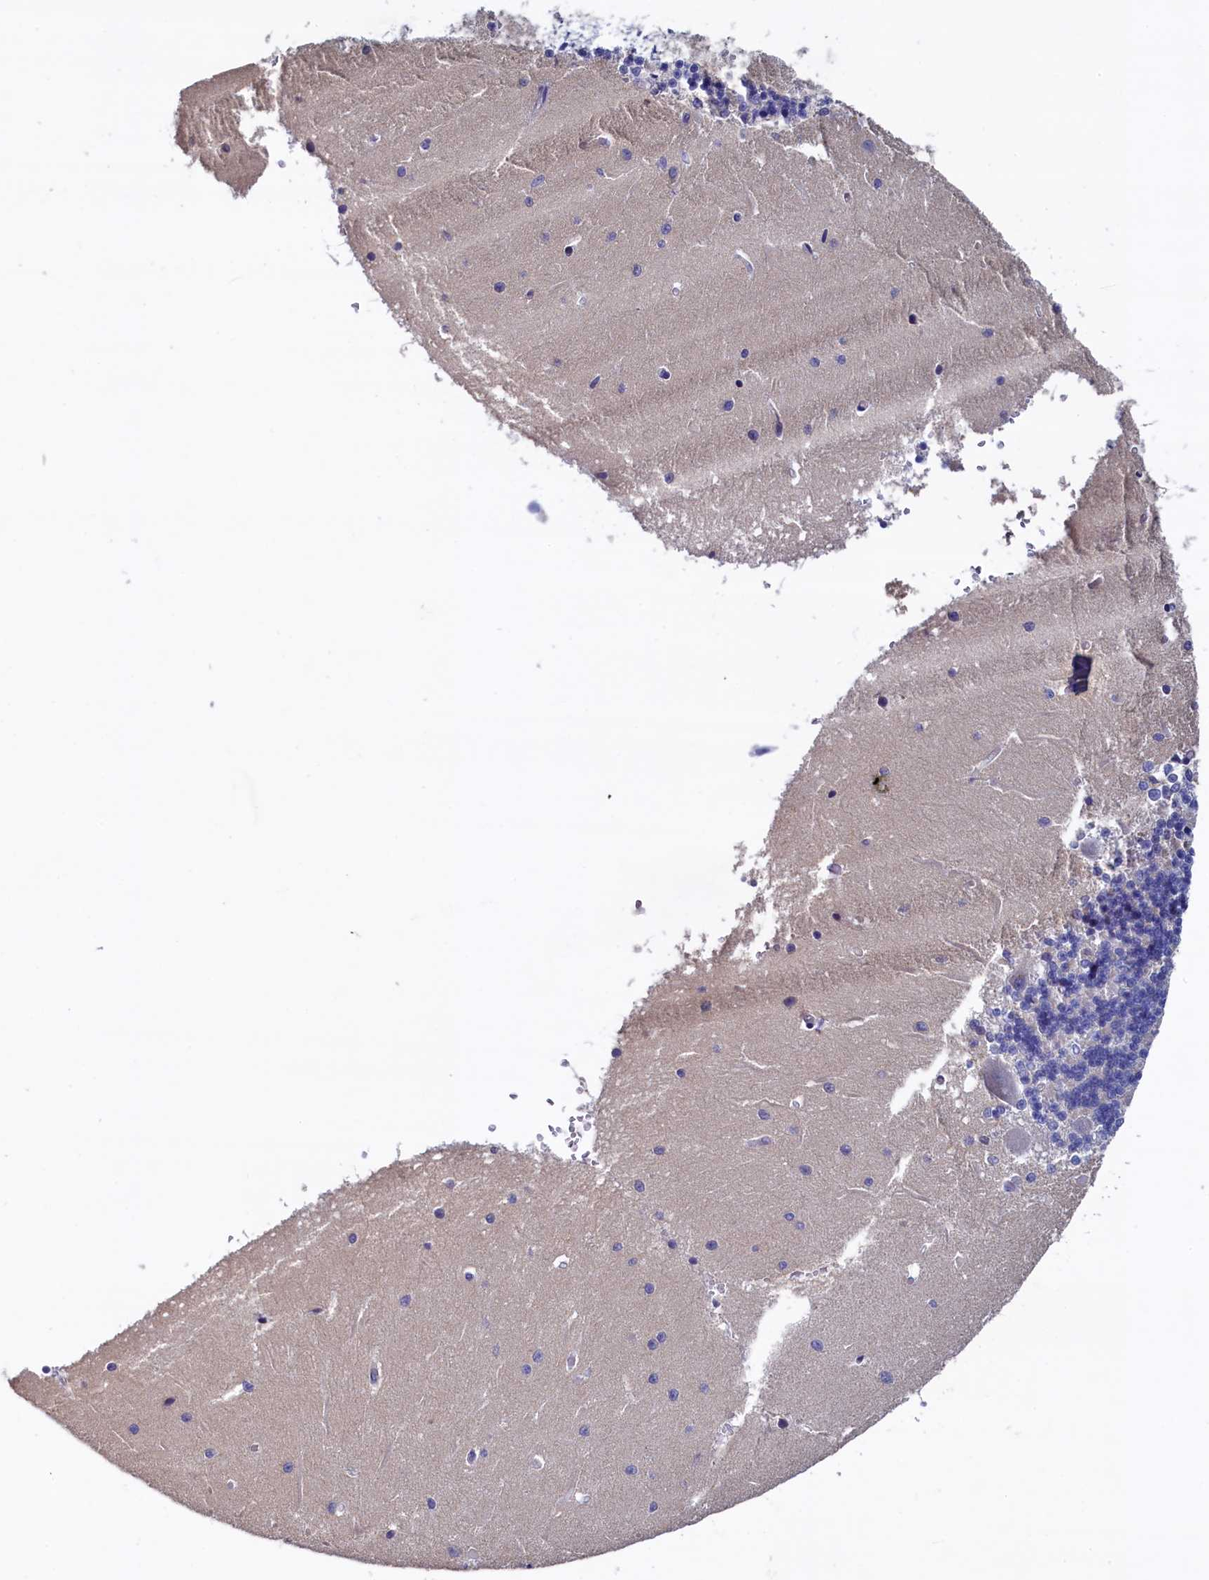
{"staining": {"intensity": "negative", "quantity": "none", "location": "none"}, "tissue": "cerebellum", "cell_type": "Cells in granular layer", "image_type": "normal", "snomed": [{"axis": "morphology", "description": "Normal tissue, NOS"}, {"axis": "topography", "description": "Cerebellum"}], "caption": "Cells in granular layer show no significant positivity in normal cerebellum. The staining was performed using DAB to visualize the protein expression in brown, while the nuclei were stained in blue with hematoxylin (Magnification: 20x).", "gene": "CBLIF", "patient": {"sex": "male", "age": 37}}